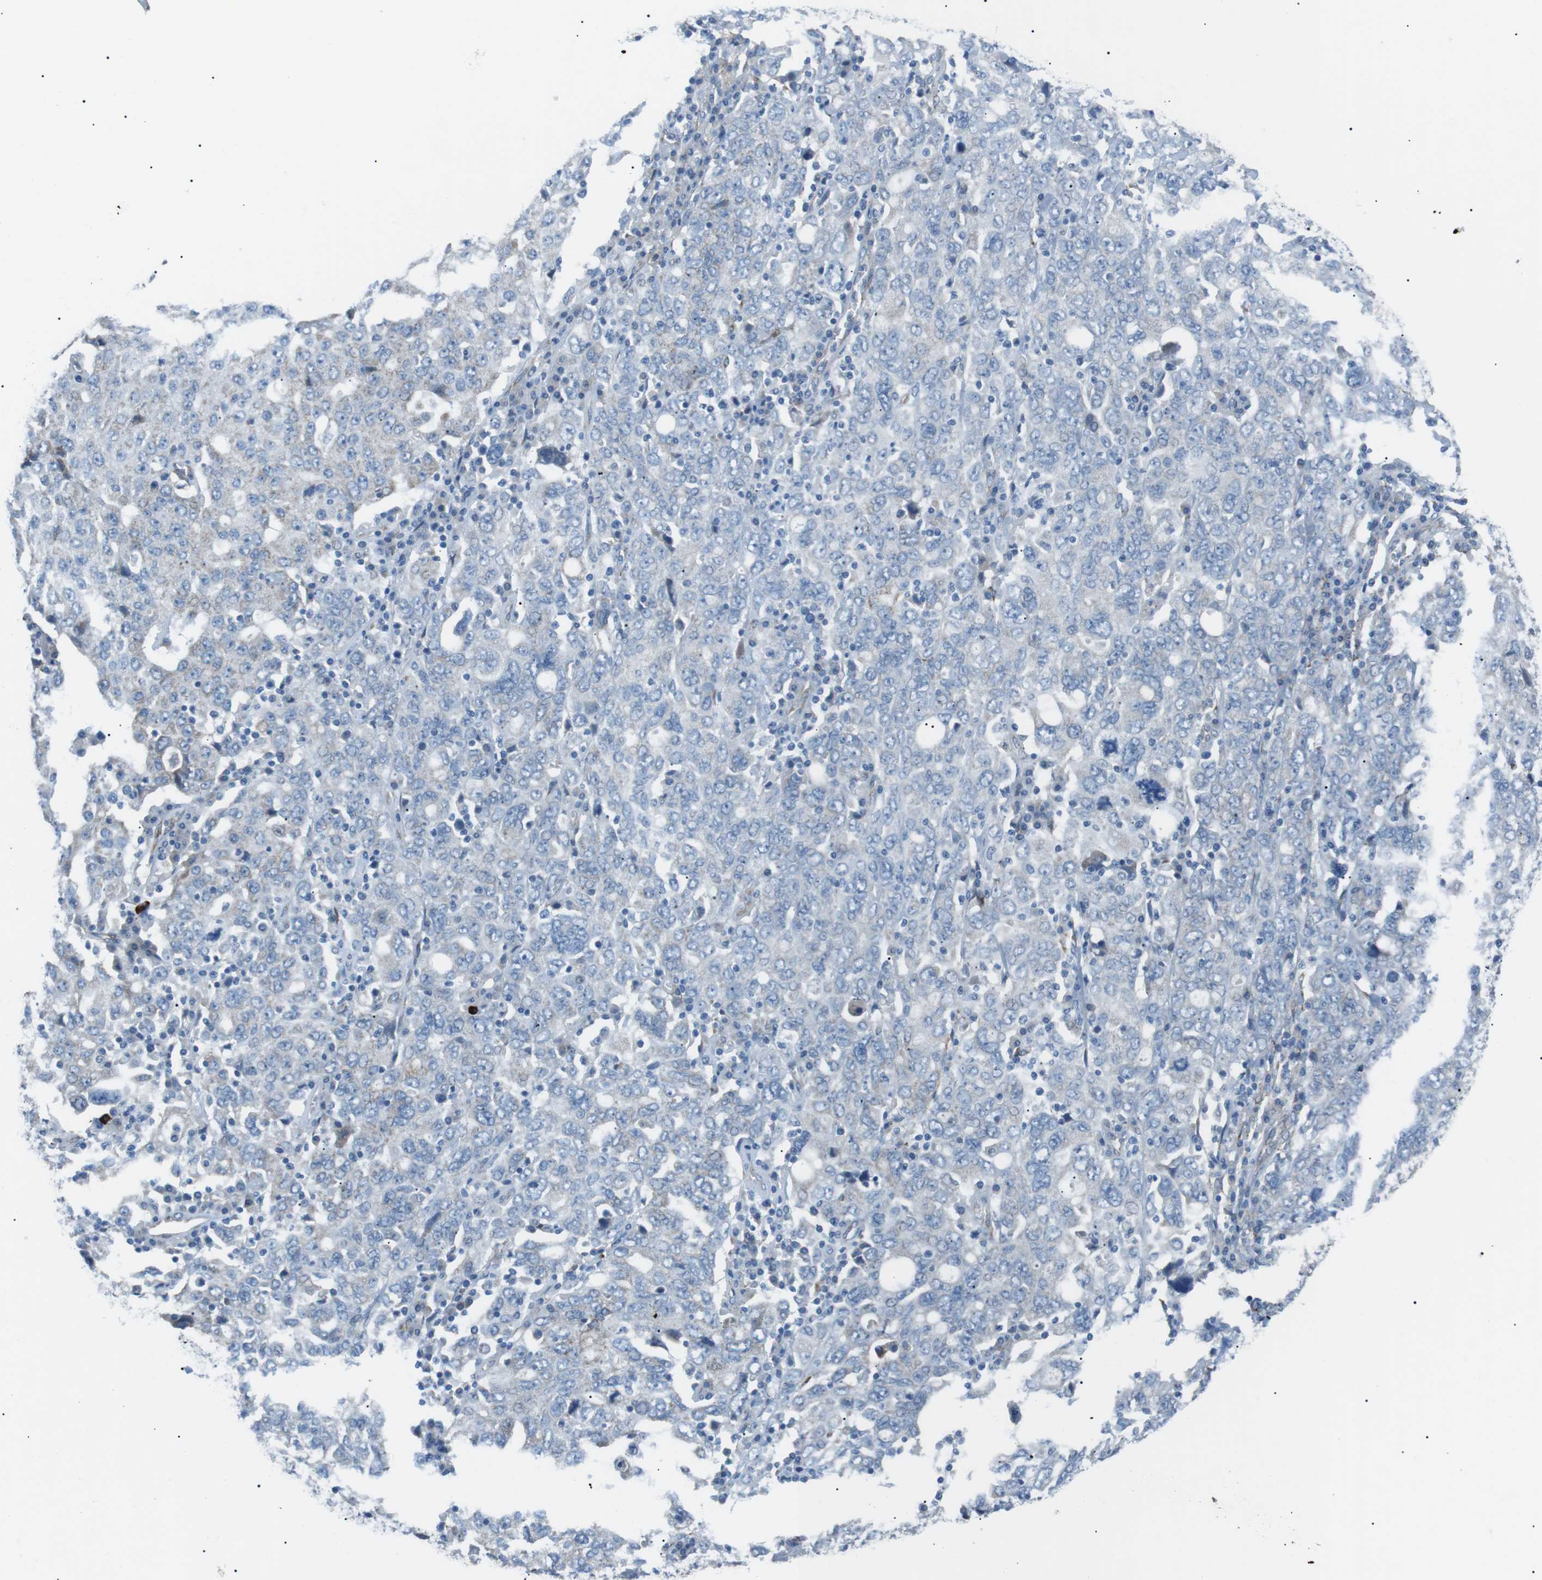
{"staining": {"intensity": "negative", "quantity": "none", "location": "none"}, "tissue": "ovarian cancer", "cell_type": "Tumor cells", "image_type": "cancer", "snomed": [{"axis": "morphology", "description": "Carcinoma, endometroid"}, {"axis": "topography", "description": "Ovary"}], "caption": "IHC of ovarian endometroid carcinoma exhibits no expression in tumor cells.", "gene": "MTARC2", "patient": {"sex": "female", "age": 62}}